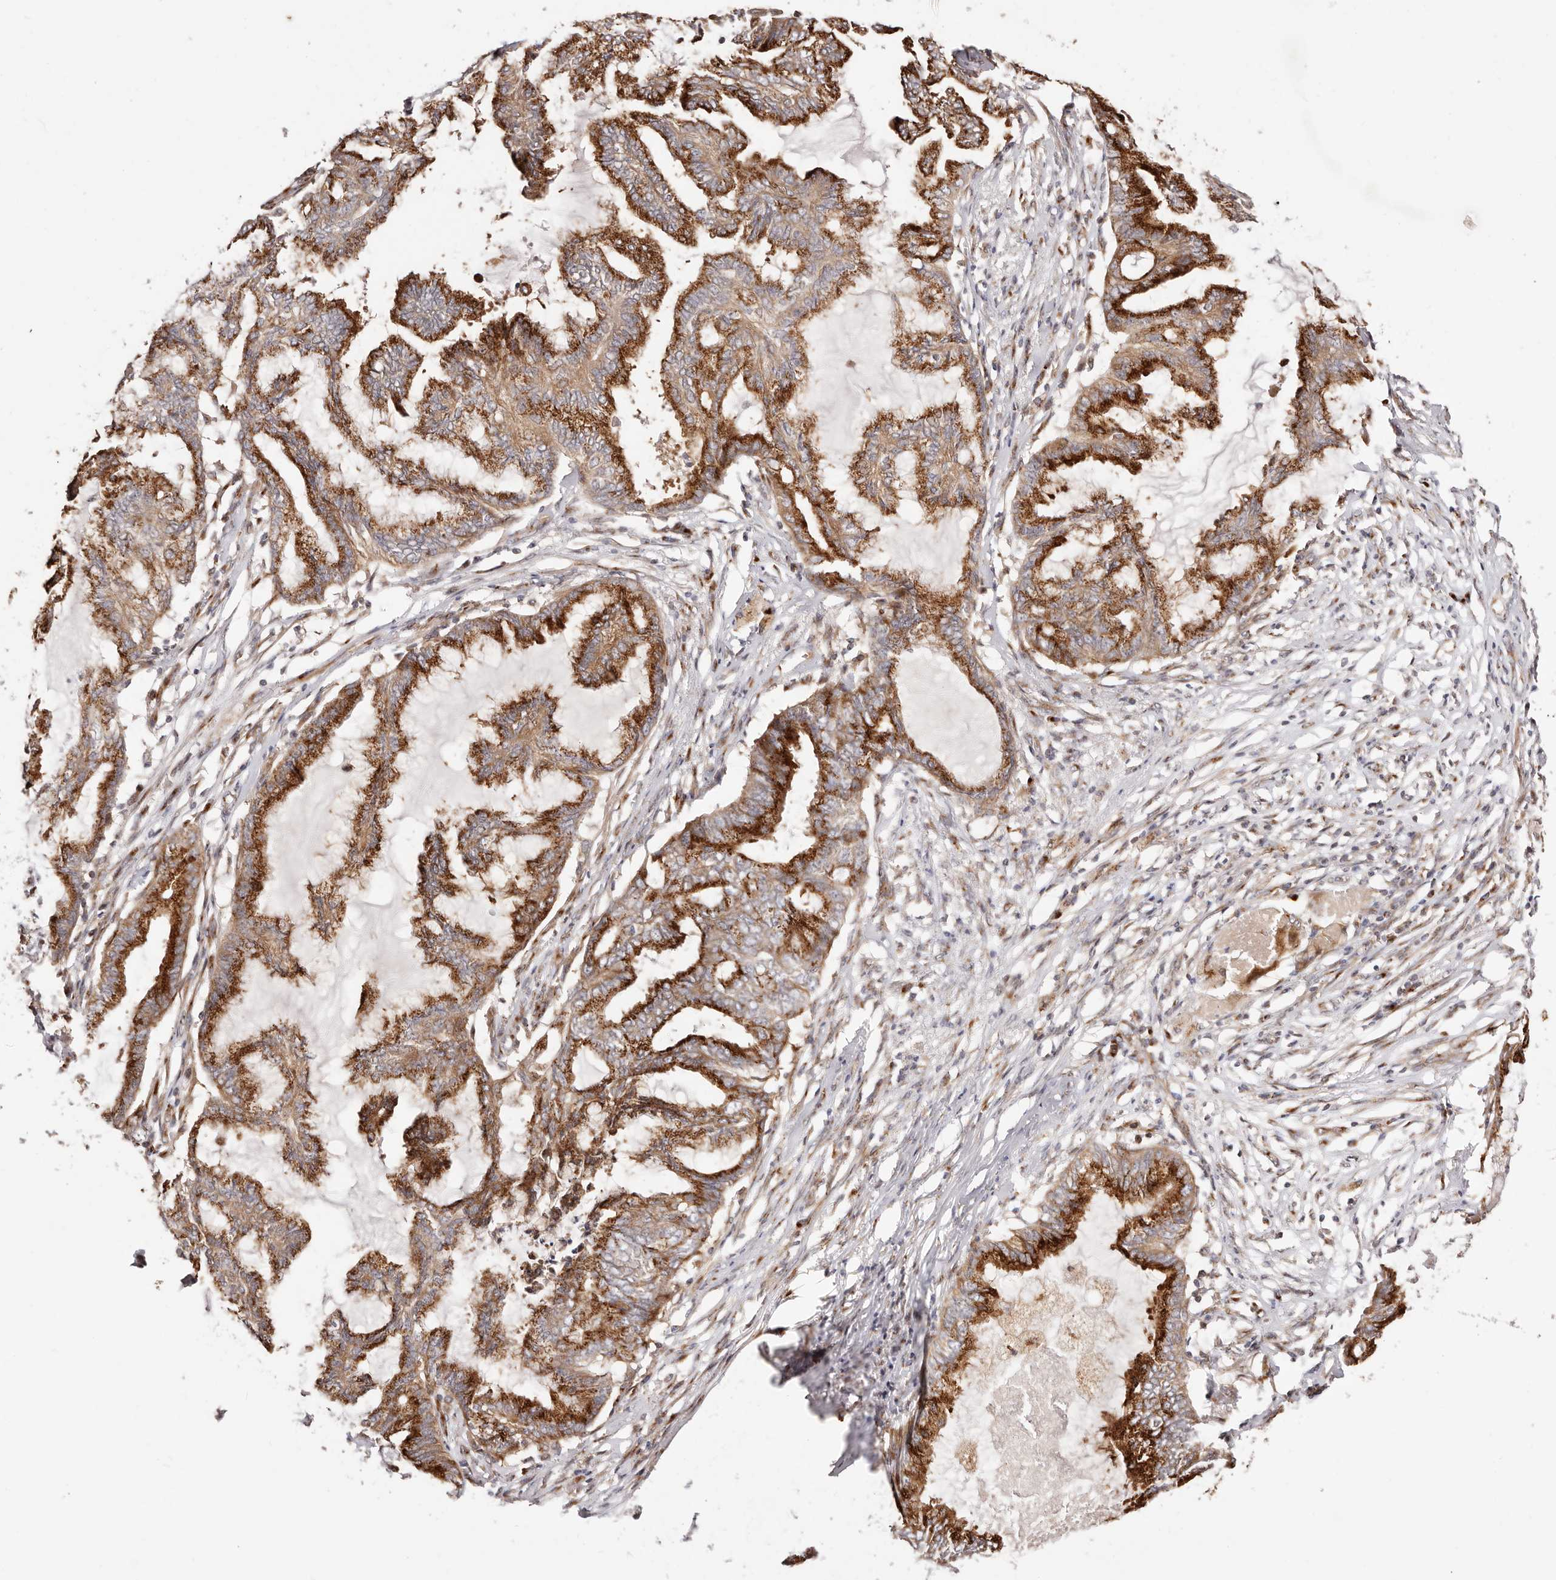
{"staining": {"intensity": "strong", "quantity": ">75%", "location": "cytoplasmic/membranous"}, "tissue": "endometrial cancer", "cell_type": "Tumor cells", "image_type": "cancer", "snomed": [{"axis": "morphology", "description": "Adenocarcinoma, NOS"}, {"axis": "topography", "description": "Endometrium"}], "caption": "Protein positivity by immunohistochemistry (IHC) demonstrates strong cytoplasmic/membranous staining in approximately >75% of tumor cells in endometrial cancer (adenocarcinoma).", "gene": "MAPK6", "patient": {"sex": "female", "age": 86}}